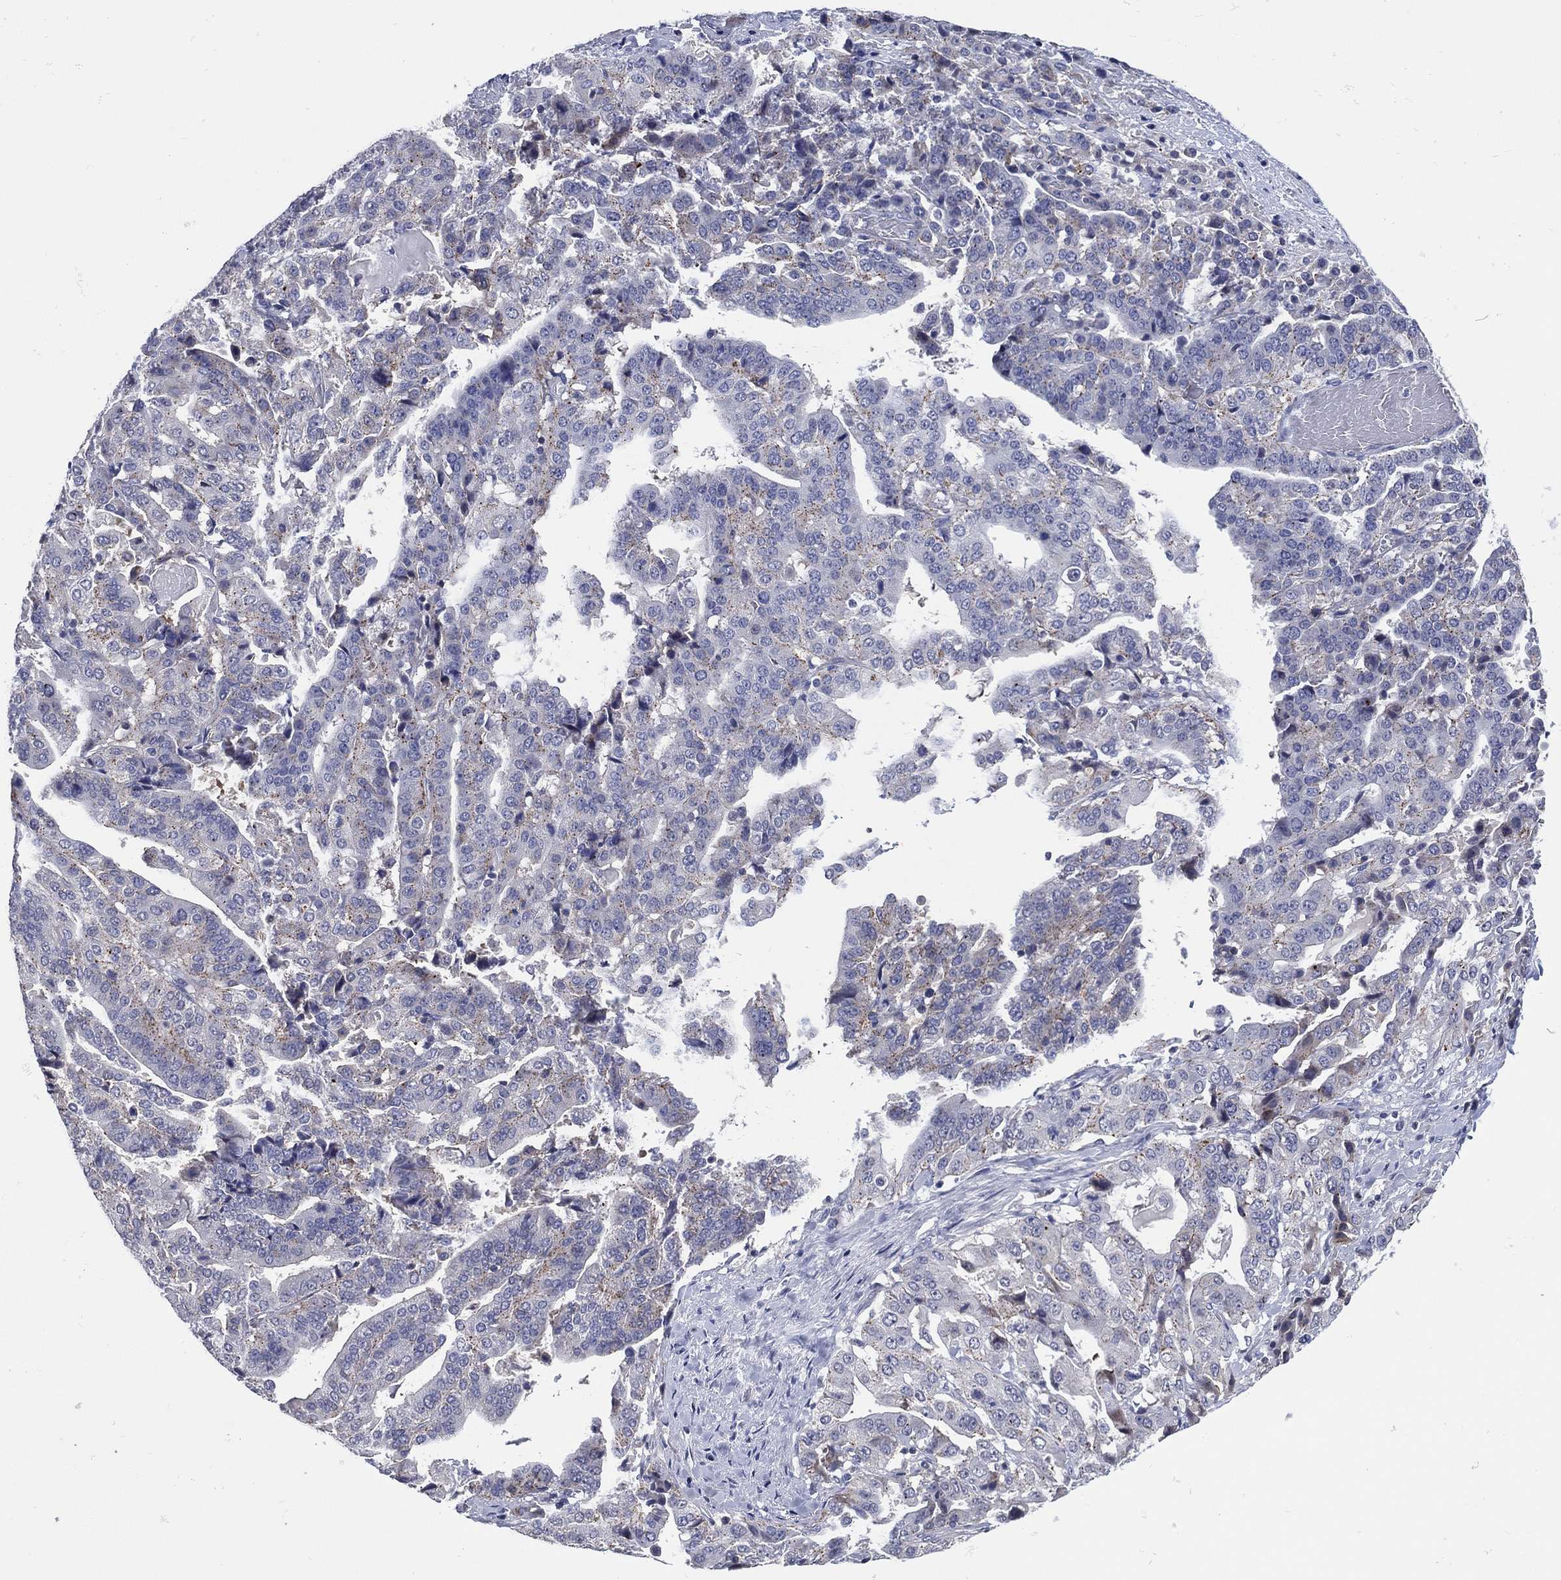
{"staining": {"intensity": "negative", "quantity": "none", "location": "none"}, "tissue": "stomach cancer", "cell_type": "Tumor cells", "image_type": "cancer", "snomed": [{"axis": "morphology", "description": "Adenocarcinoma, NOS"}, {"axis": "topography", "description": "Stomach"}], "caption": "Immunohistochemistry (IHC) histopathology image of human stomach cancer stained for a protein (brown), which shows no staining in tumor cells.", "gene": "TRIM31", "patient": {"sex": "male", "age": 48}}